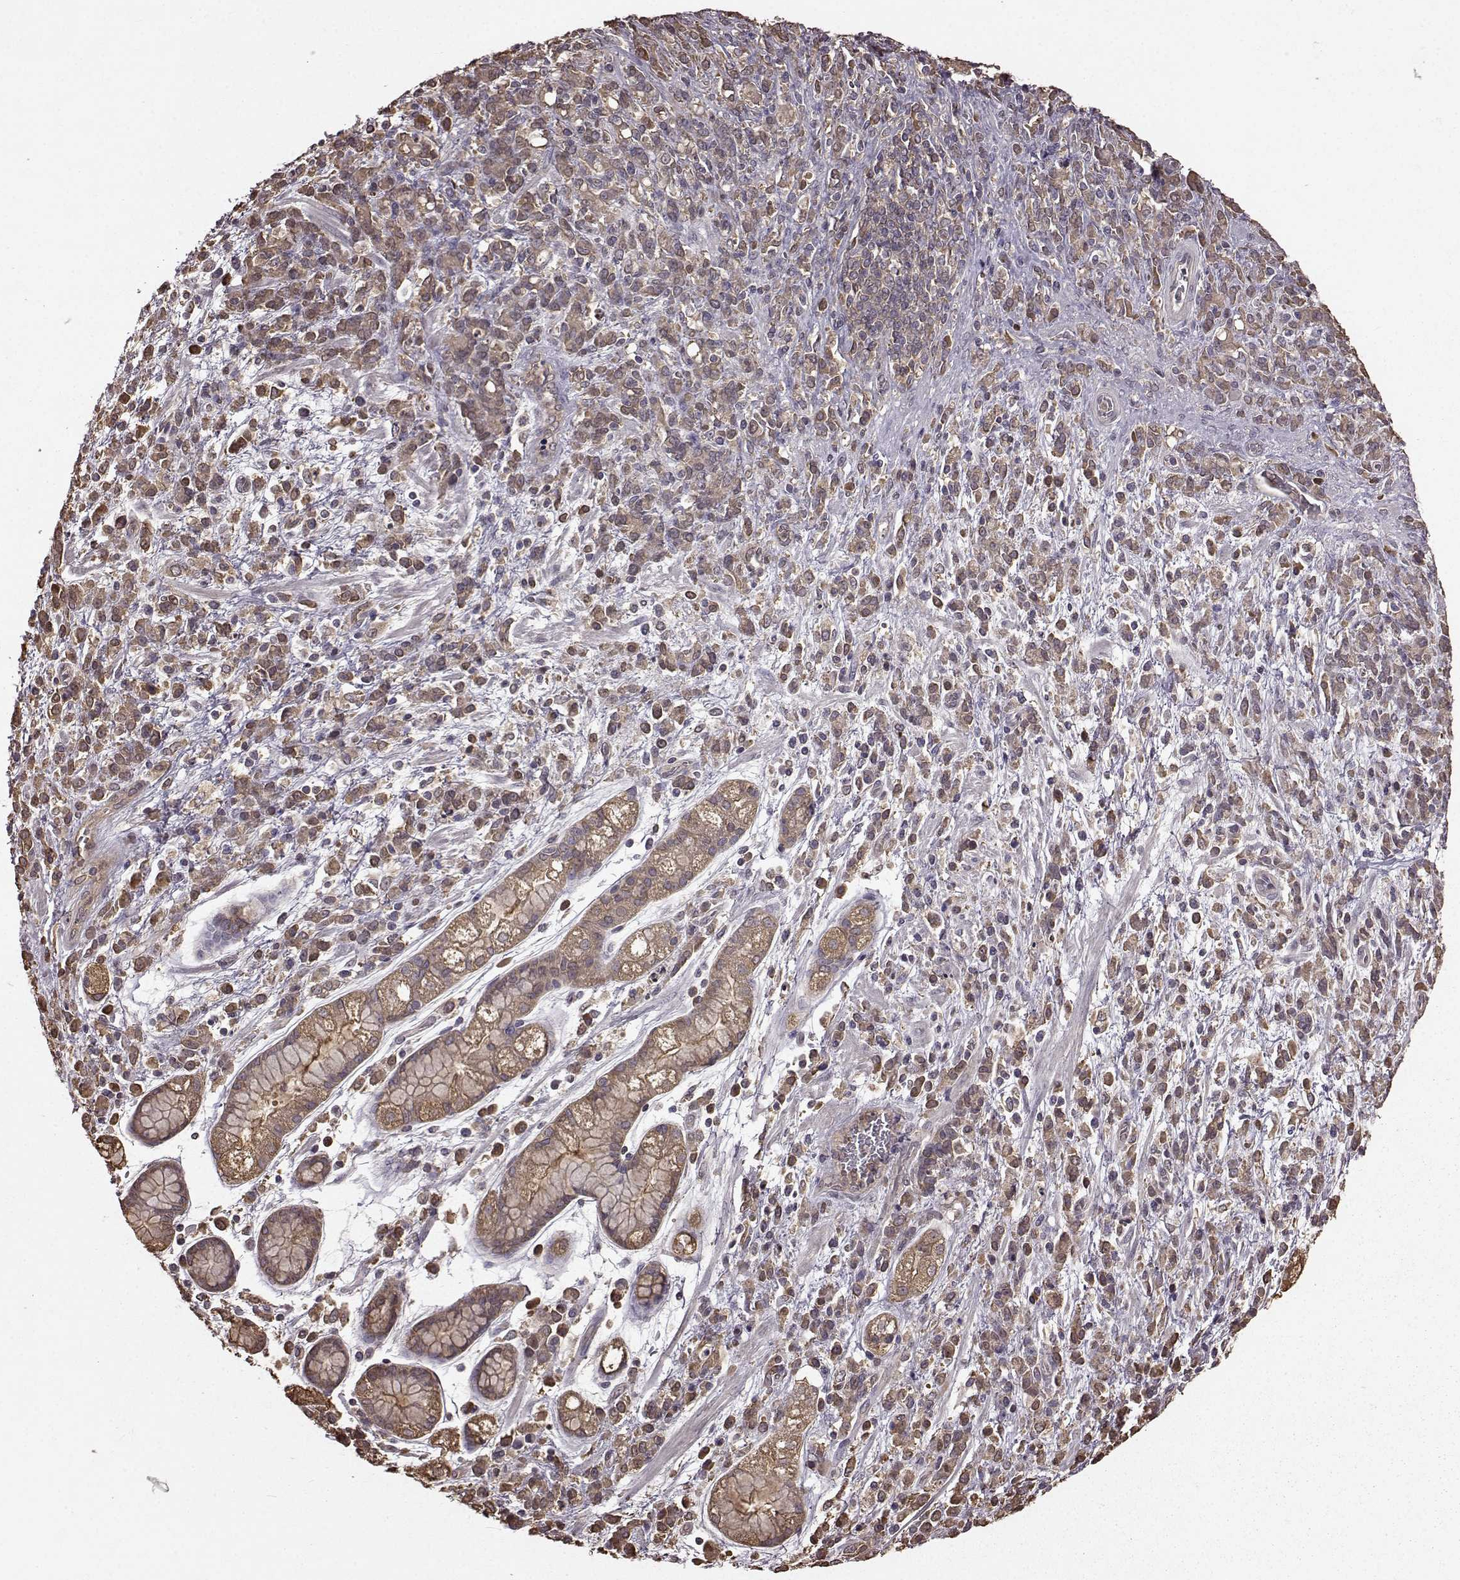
{"staining": {"intensity": "moderate", "quantity": "25%-75%", "location": "cytoplasmic/membranous"}, "tissue": "stomach cancer", "cell_type": "Tumor cells", "image_type": "cancer", "snomed": [{"axis": "morphology", "description": "Adenocarcinoma, NOS"}, {"axis": "topography", "description": "Stomach"}], "caption": "Immunohistochemistry photomicrograph of human stomach adenocarcinoma stained for a protein (brown), which demonstrates medium levels of moderate cytoplasmic/membranous positivity in approximately 25%-75% of tumor cells.", "gene": "NME1-NME2", "patient": {"sex": "female", "age": 57}}